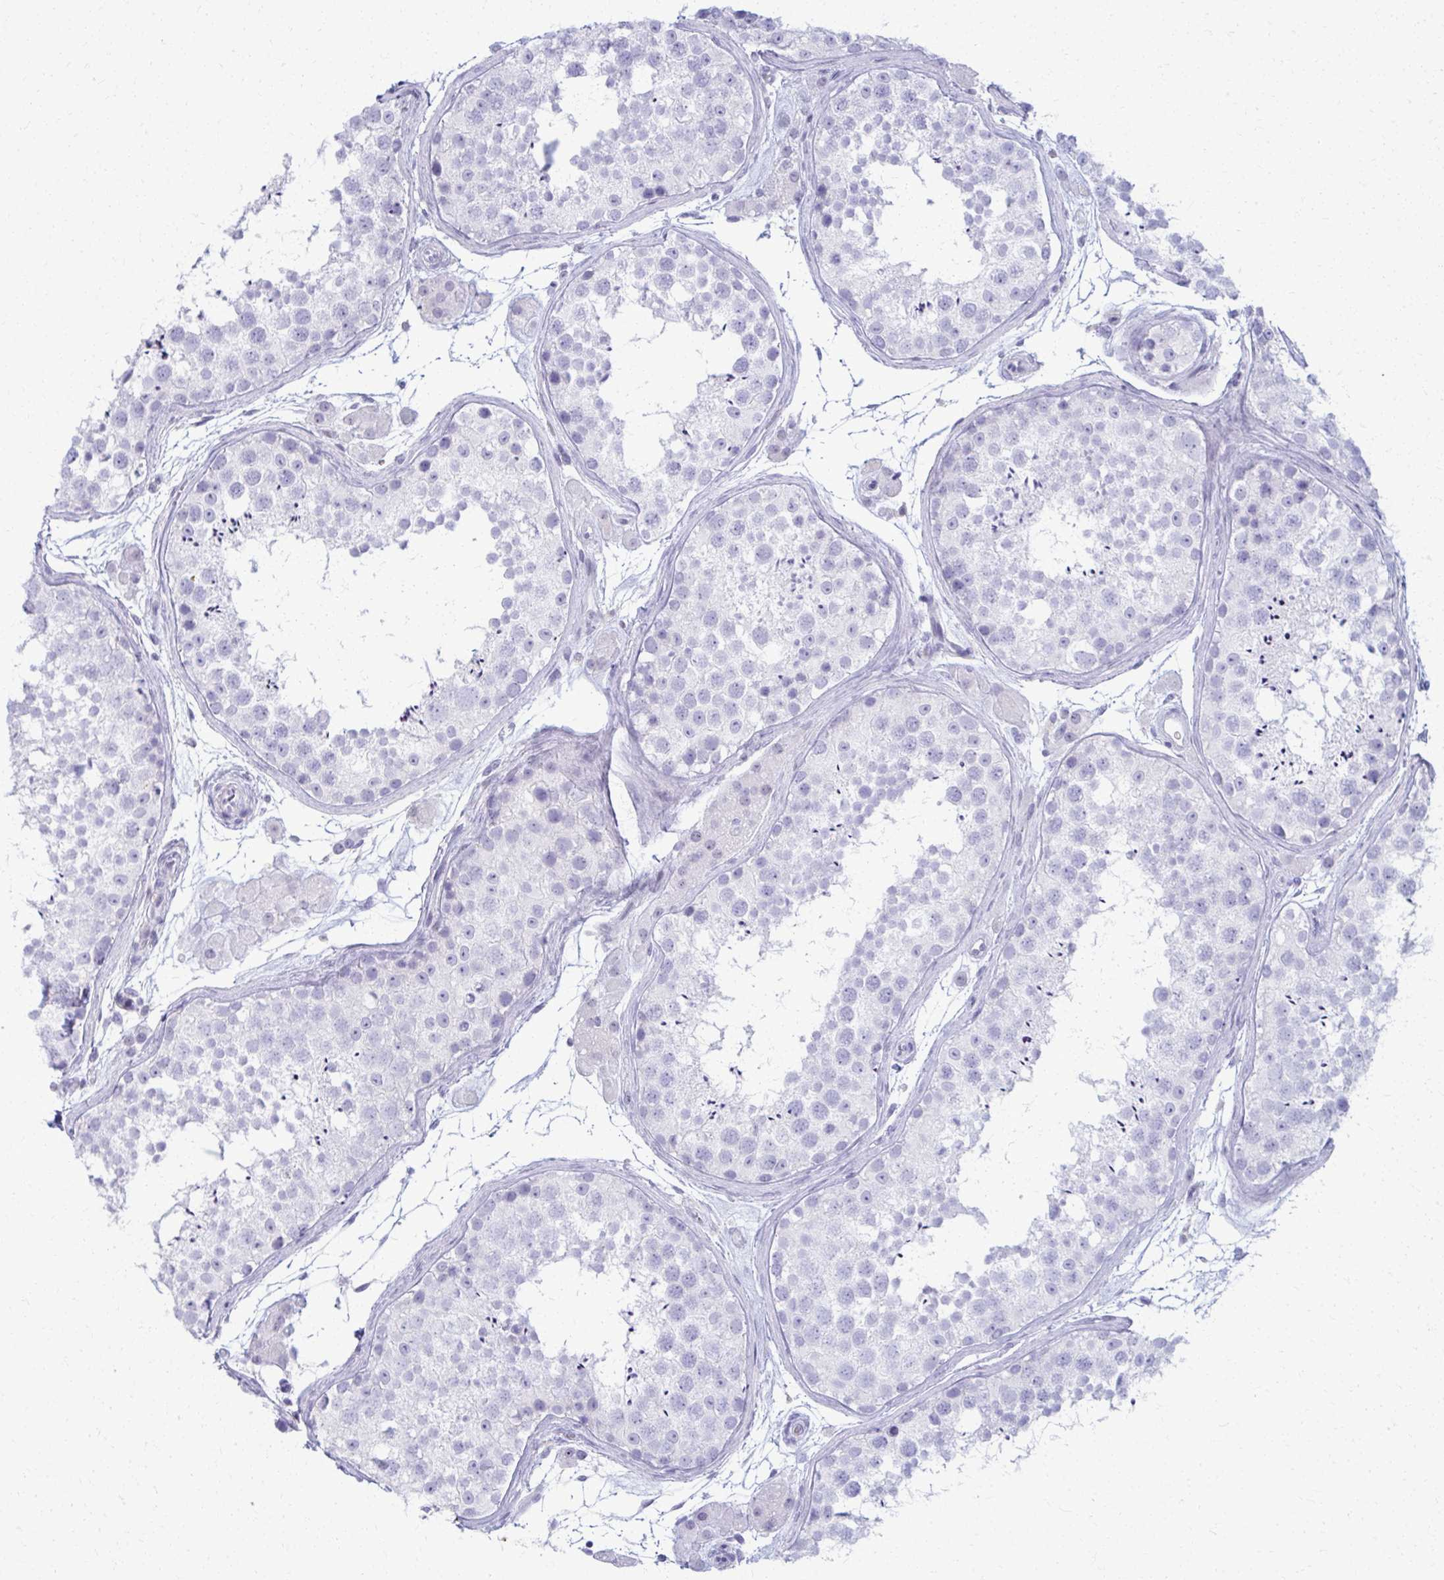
{"staining": {"intensity": "negative", "quantity": "none", "location": "none"}, "tissue": "testis", "cell_type": "Cells in seminiferous ducts", "image_type": "normal", "snomed": [{"axis": "morphology", "description": "Normal tissue, NOS"}, {"axis": "topography", "description": "Testis"}], "caption": "High power microscopy micrograph of an immunohistochemistry micrograph of benign testis, revealing no significant staining in cells in seminiferous ducts. Brightfield microscopy of immunohistochemistry stained with DAB (3,3'-diaminobenzidine) (brown) and hematoxylin (blue), captured at high magnification.", "gene": "ACSM2A", "patient": {"sex": "male", "age": 41}}